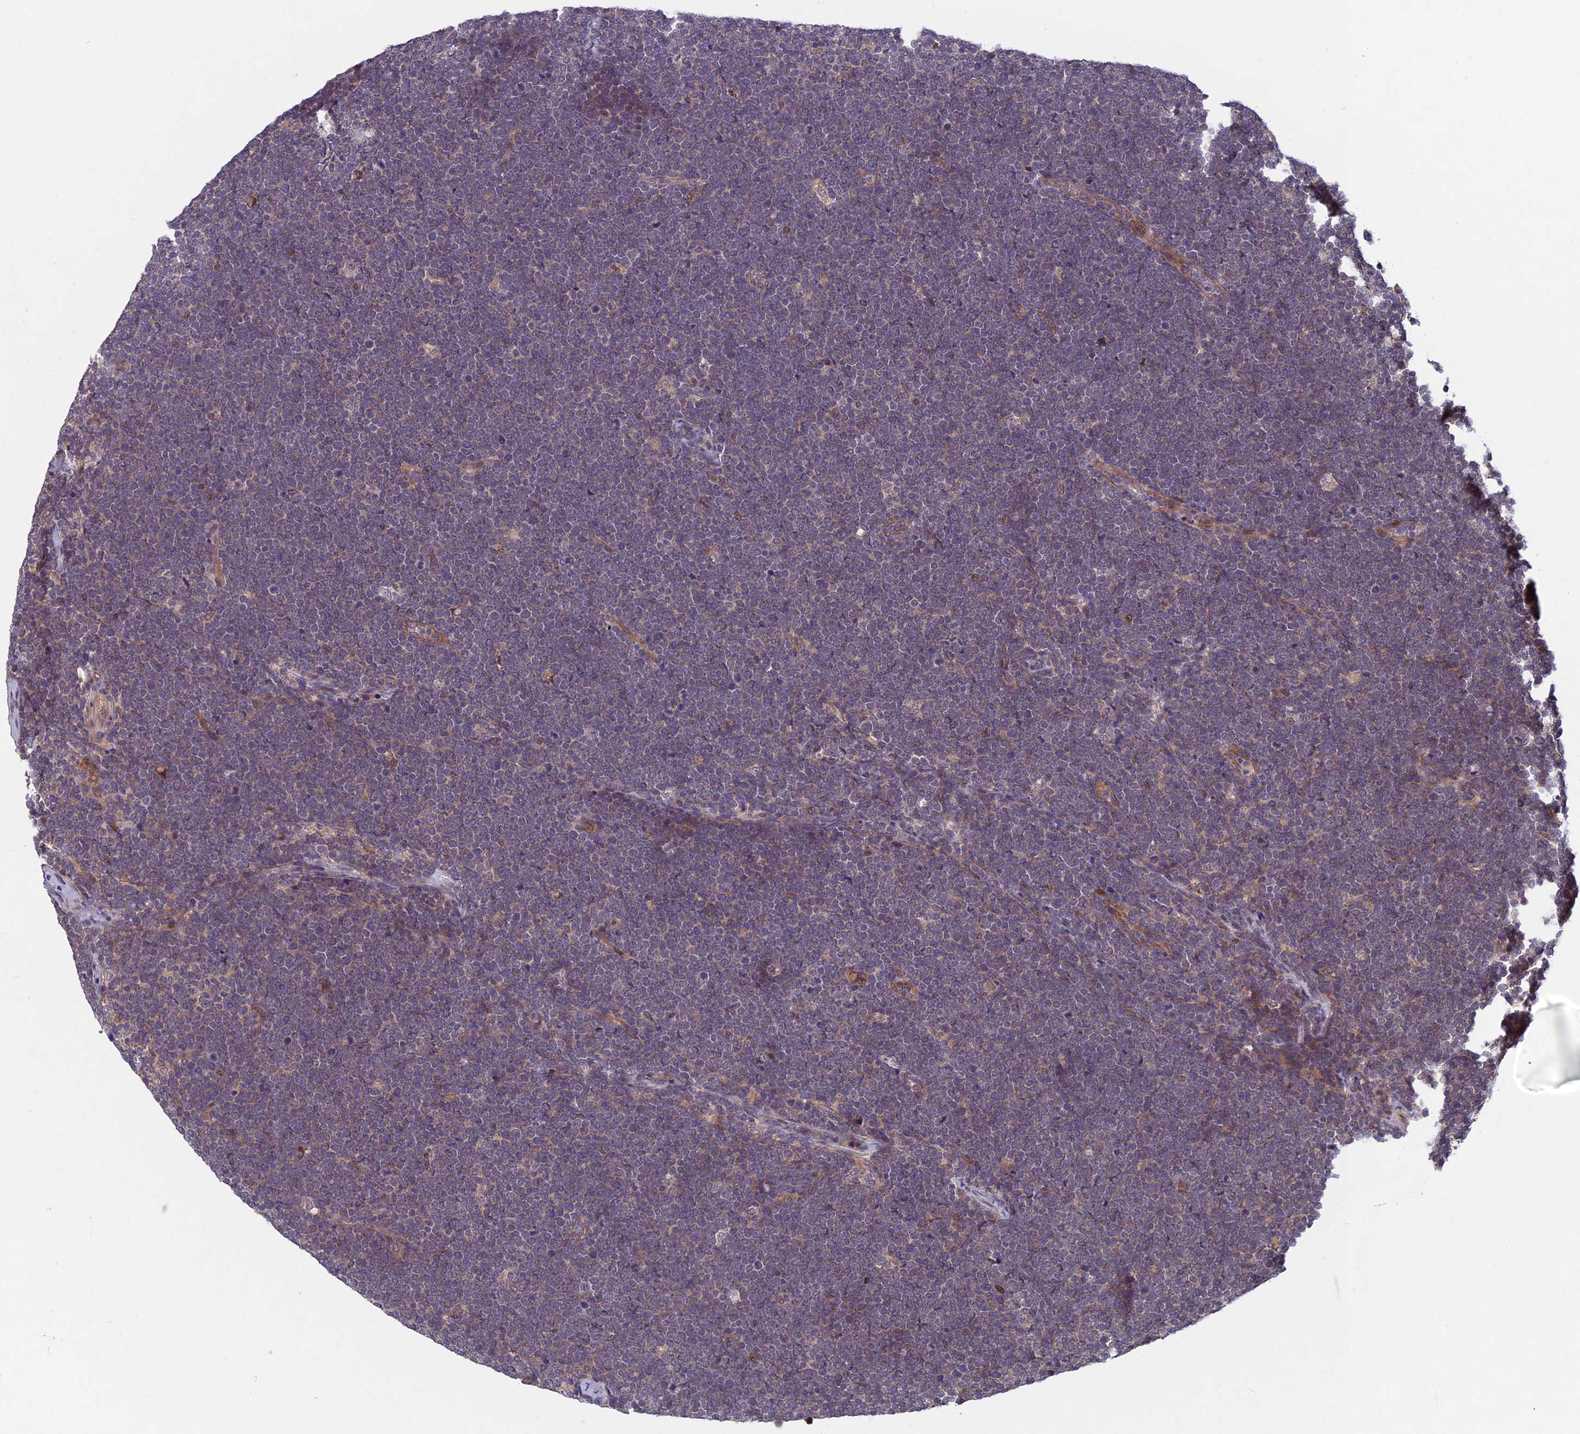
{"staining": {"intensity": "weak", "quantity": "25%-75%", "location": "cytoplasmic/membranous"}, "tissue": "lymphoma", "cell_type": "Tumor cells", "image_type": "cancer", "snomed": [{"axis": "morphology", "description": "Malignant lymphoma, non-Hodgkin's type, High grade"}, {"axis": "topography", "description": "Lymph node"}], "caption": "Malignant lymphoma, non-Hodgkin's type (high-grade) stained with DAB (3,3'-diaminobenzidine) IHC displays low levels of weak cytoplasmic/membranous positivity in approximately 25%-75% of tumor cells. Using DAB (brown) and hematoxylin (blue) stains, captured at high magnification using brightfield microscopy.", "gene": "SPG11", "patient": {"sex": "male", "age": 13}}